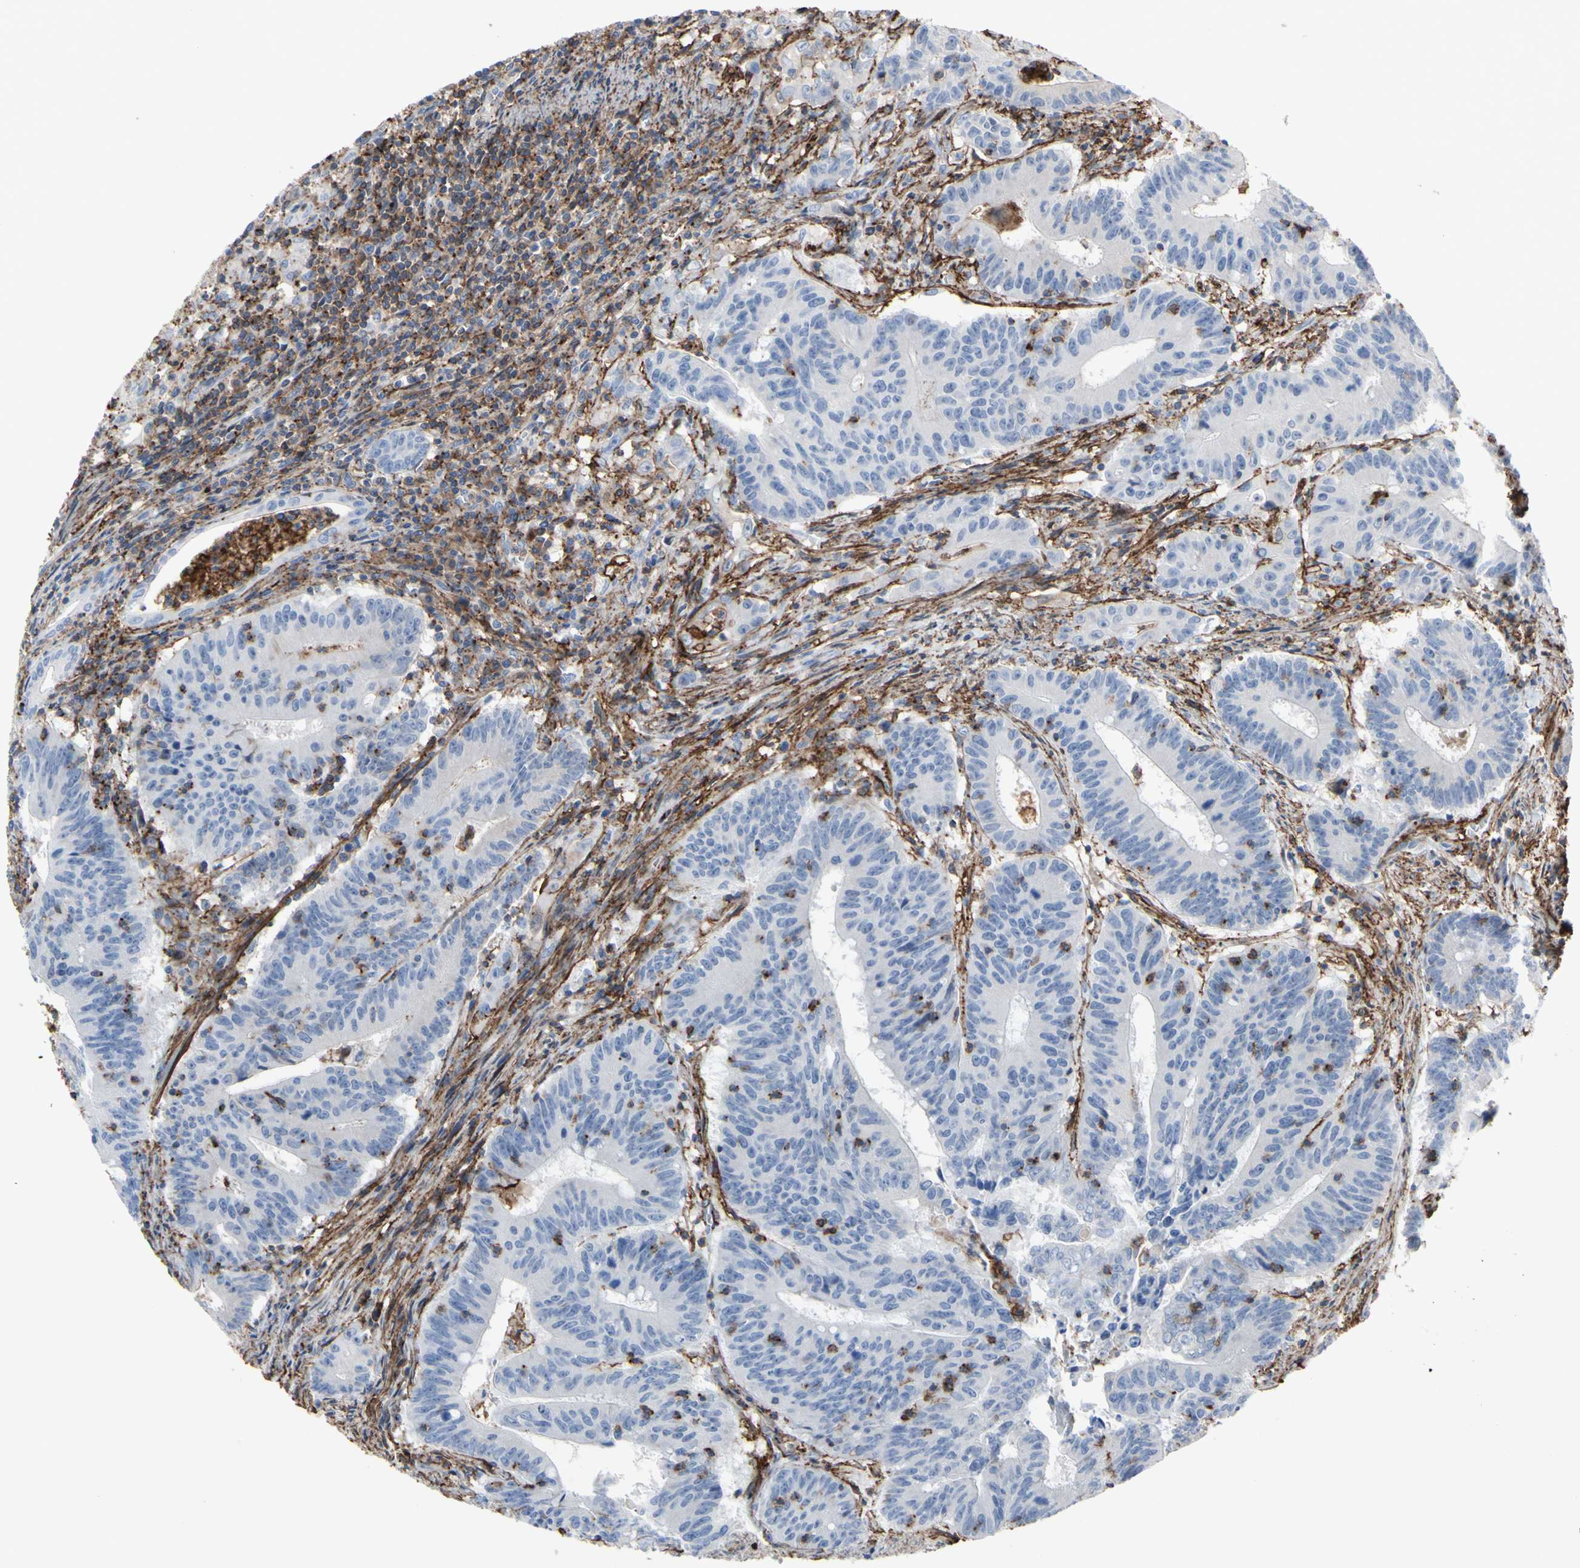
{"staining": {"intensity": "negative", "quantity": "none", "location": "none"}, "tissue": "colorectal cancer", "cell_type": "Tumor cells", "image_type": "cancer", "snomed": [{"axis": "morphology", "description": "Adenocarcinoma, NOS"}, {"axis": "topography", "description": "Colon"}], "caption": "Immunohistochemical staining of colorectal cancer demonstrates no significant expression in tumor cells.", "gene": "ANXA6", "patient": {"sex": "male", "age": 45}}